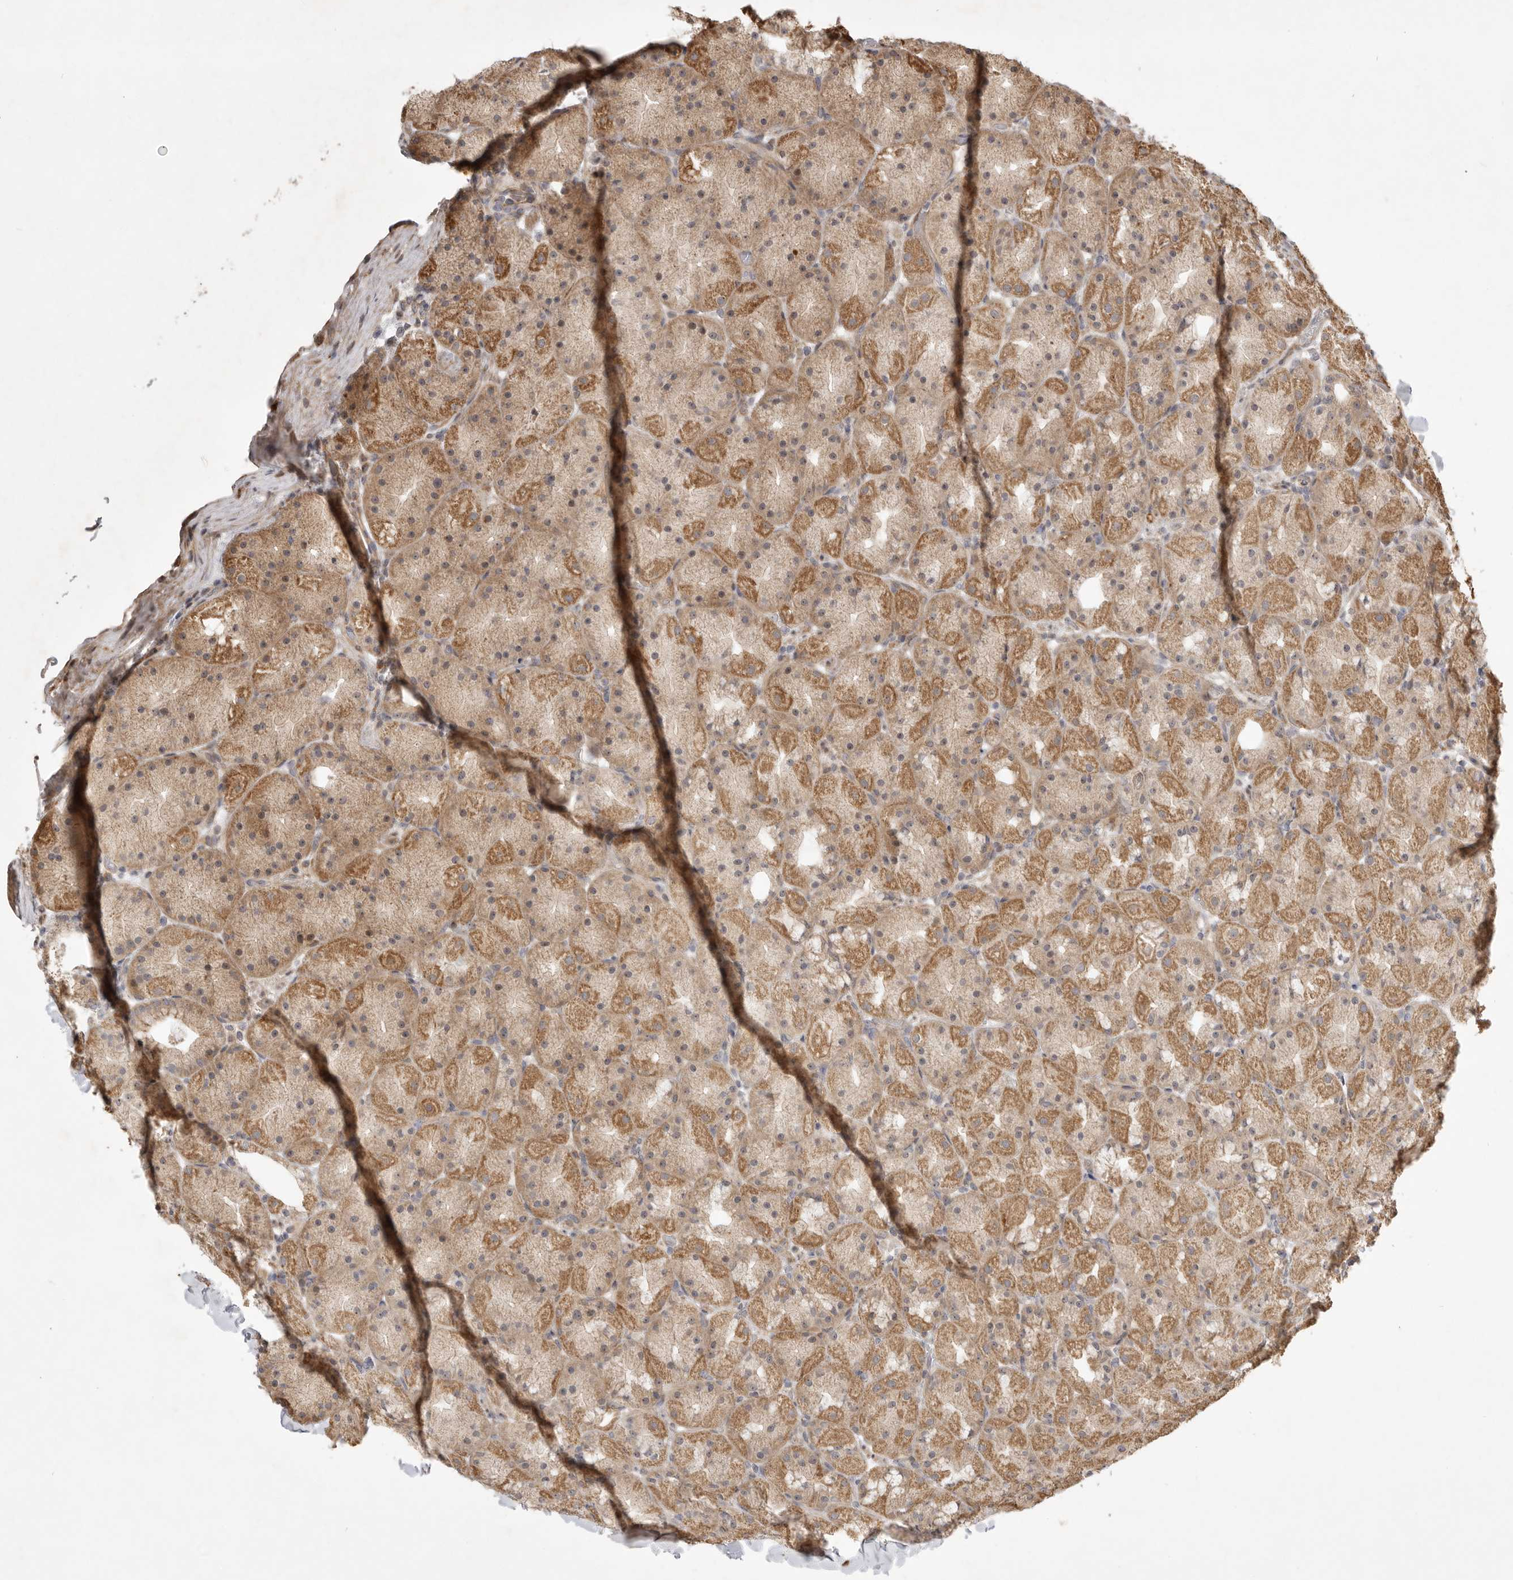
{"staining": {"intensity": "moderate", "quantity": ">75%", "location": "cytoplasmic/membranous"}, "tissue": "stomach", "cell_type": "Glandular cells", "image_type": "normal", "snomed": [{"axis": "morphology", "description": "Normal tissue, NOS"}, {"axis": "topography", "description": "Stomach, upper"}, {"axis": "topography", "description": "Stomach"}], "caption": "Immunohistochemistry (DAB (3,3'-diaminobenzidine)) staining of unremarkable stomach shows moderate cytoplasmic/membranous protein staining in about >75% of glandular cells. The staining was performed using DAB to visualize the protein expression in brown, while the nuclei were stained in blue with hematoxylin (Magnification: 20x).", "gene": "DPH7", "patient": {"sex": "male", "age": 48}}